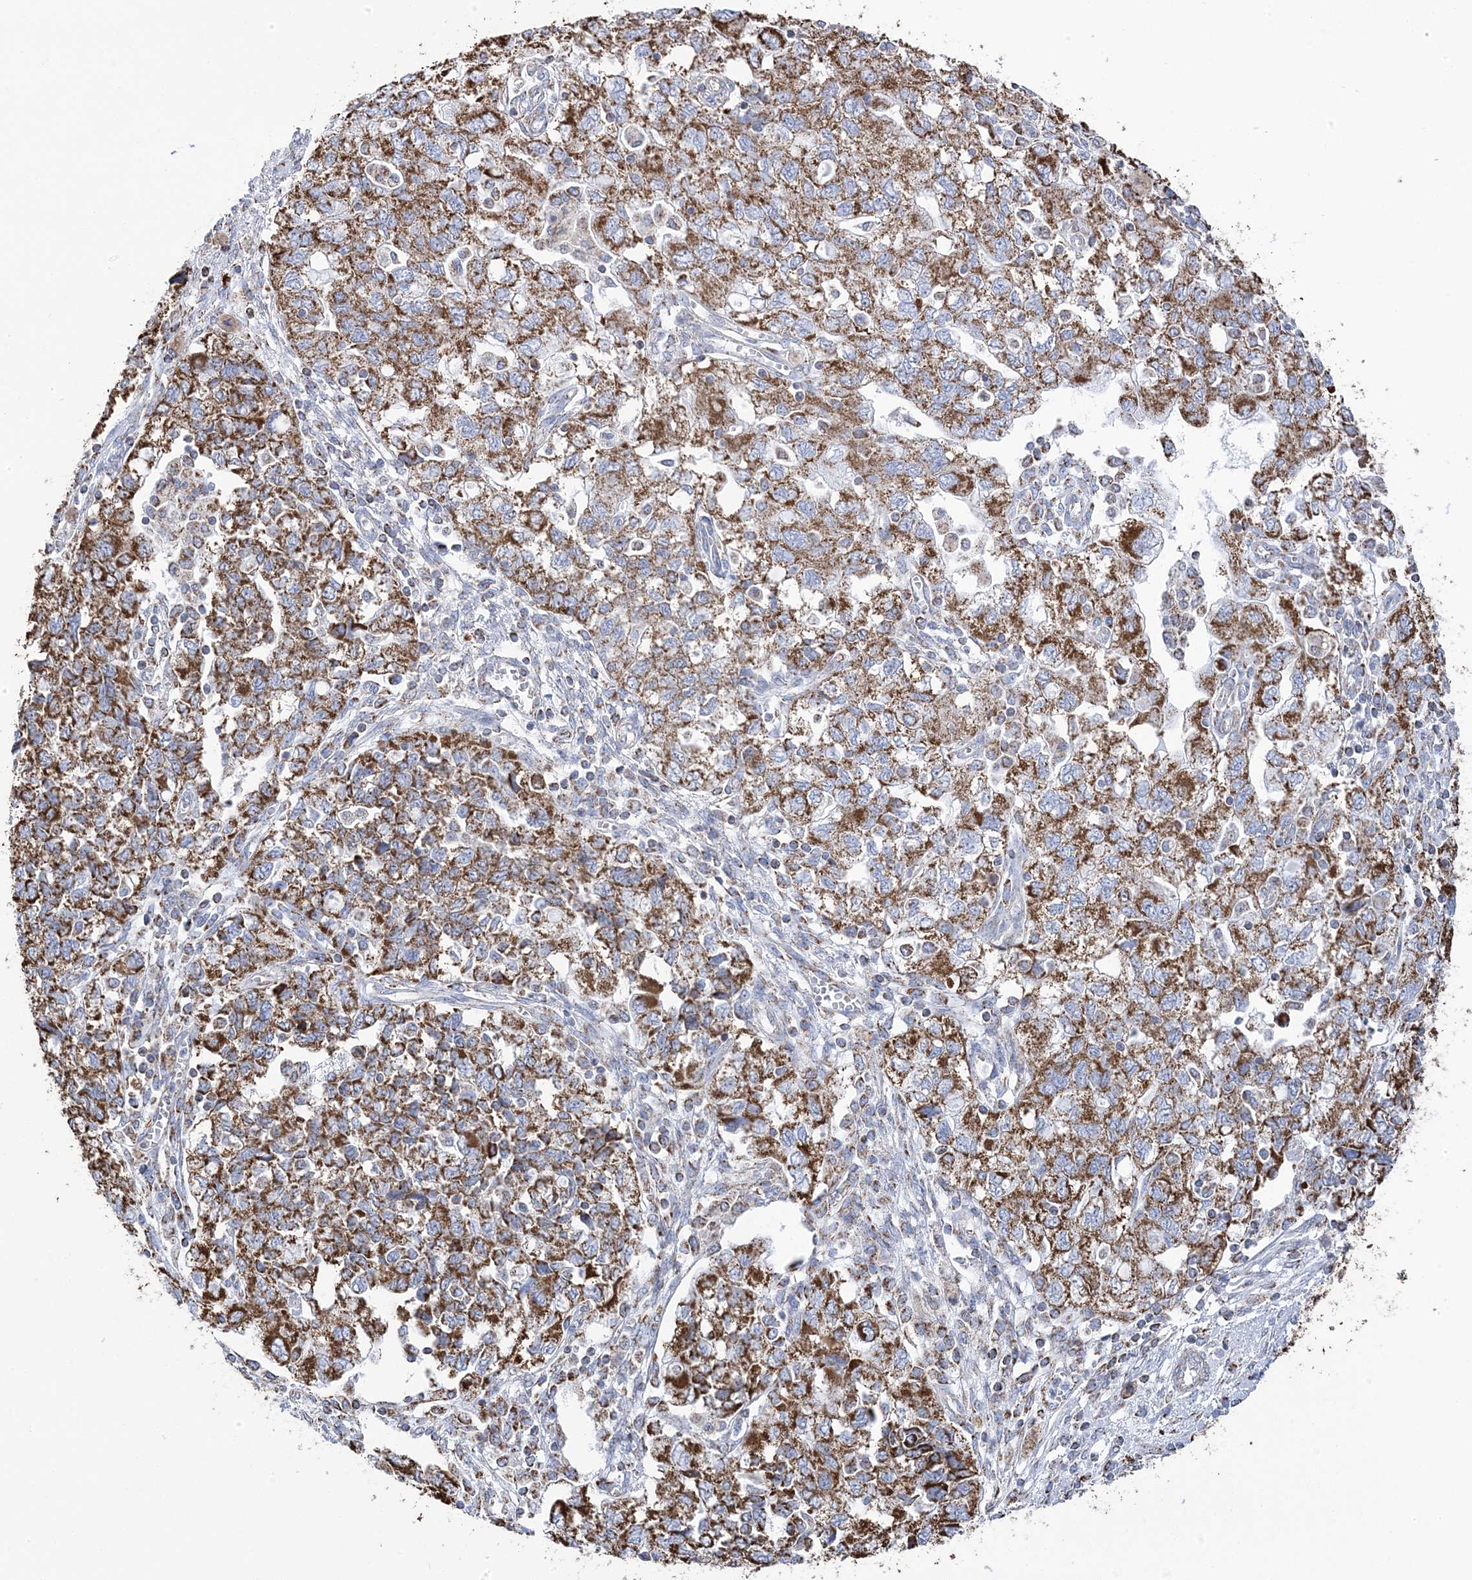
{"staining": {"intensity": "moderate", "quantity": ">75%", "location": "cytoplasmic/membranous"}, "tissue": "ovarian cancer", "cell_type": "Tumor cells", "image_type": "cancer", "snomed": [{"axis": "morphology", "description": "Carcinoma, NOS"}, {"axis": "morphology", "description": "Cystadenocarcinoma, serous, NOS"}, {"axis": "topography", "description": "Ovary"}], "caption": "Approximately >75% of tumor cells in ovarian cancer (serous cystadenocarcinoma) exhibit moderate cytoplasmic/membranous protein positivity as visualized by brown immunohistochemical staining.", "gene": "GTPBP8", "patient": {"sex": "female", "age": 69}}